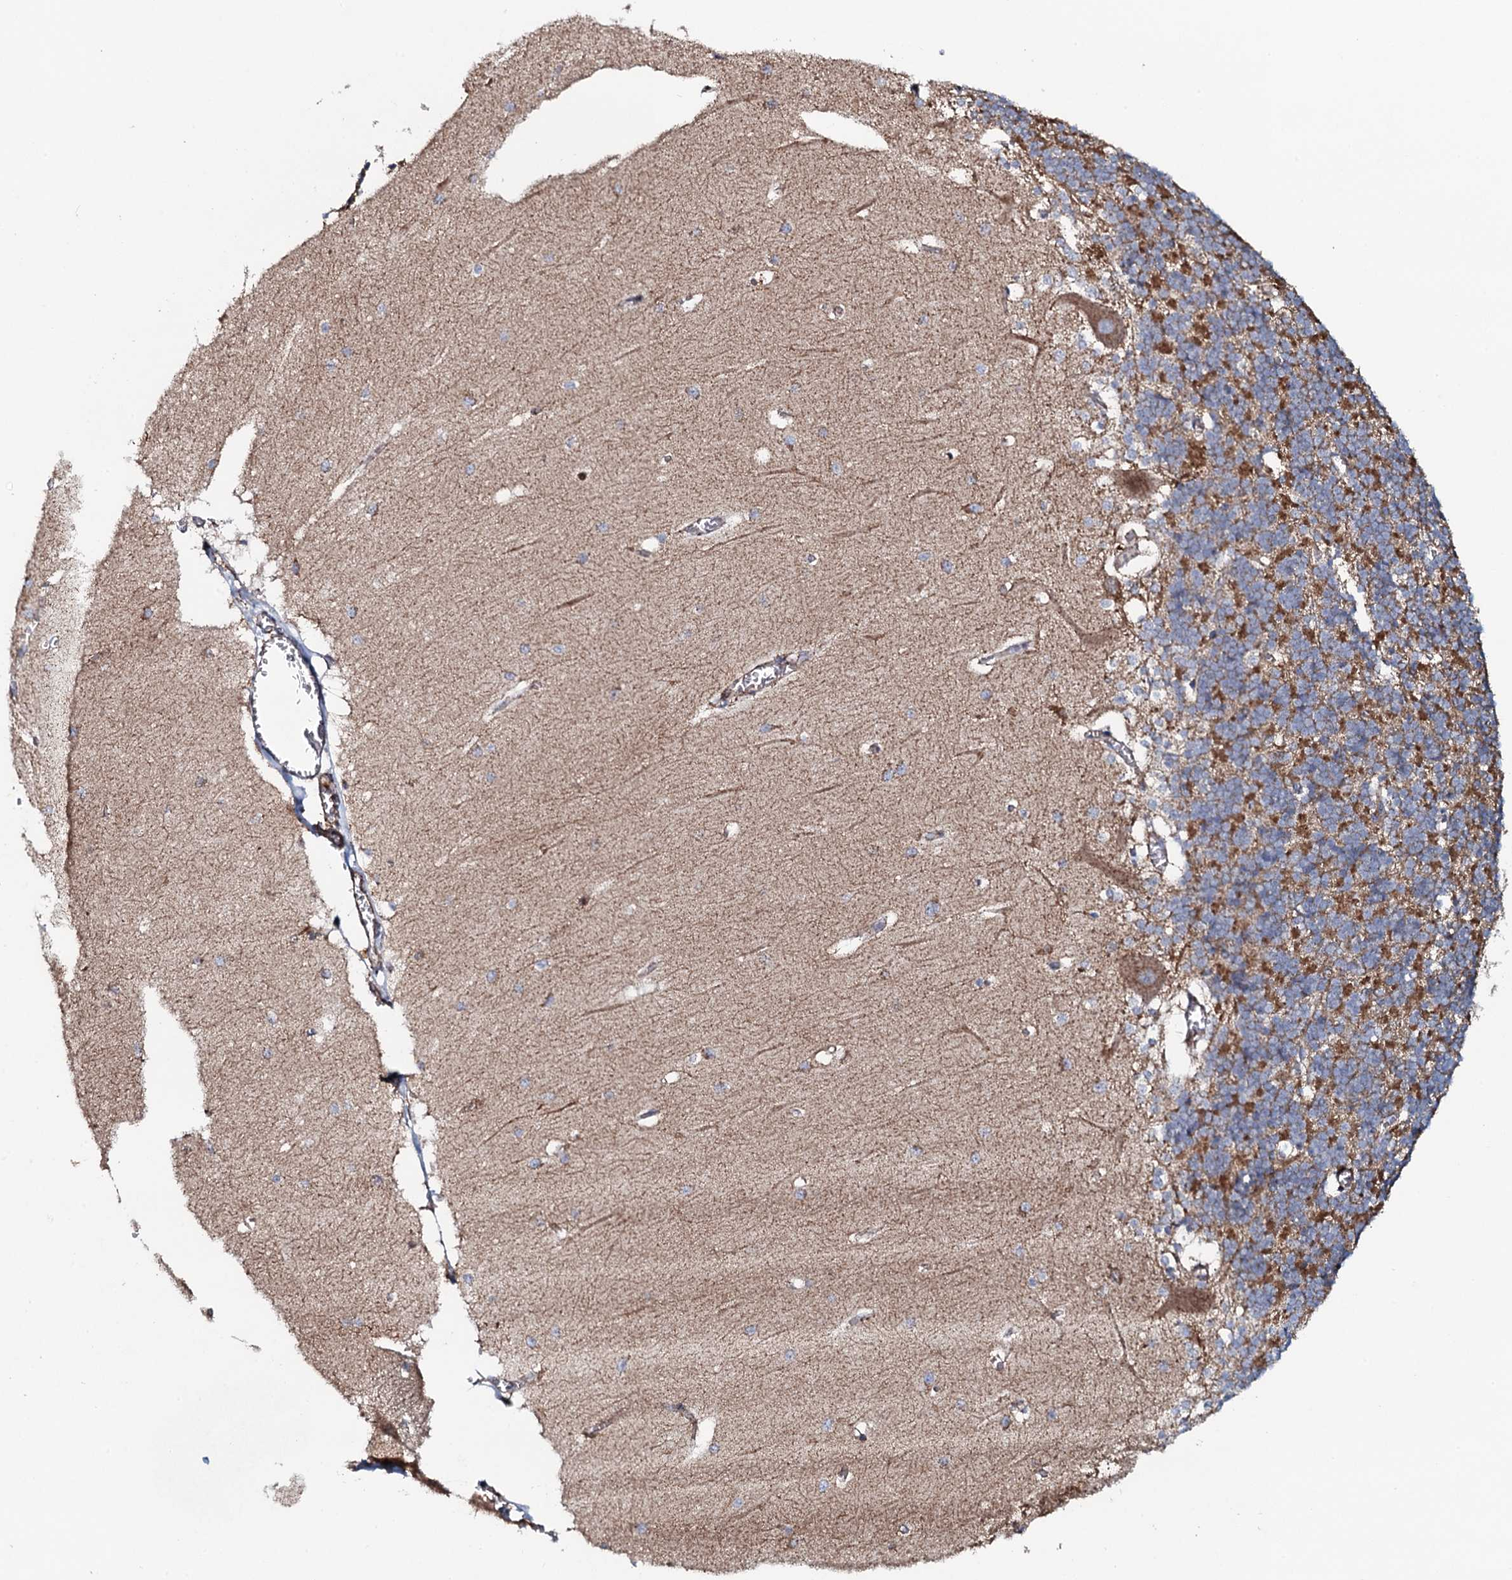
{"staining": {"intensity": "moderate", "quantity": "25%-75%", "location": "cytoplasmic/membranous"}, "tissue": "cerebellum", "cell_type": "Cells in granular layer", "image_type": "normal", "snomed": [{"axis": "morphology", "description": "Normal tissue, NOS"}, {"axis": "topography", "description": "Cerebellum"}], "caption": "Immunohistochemical staining of normal human cerebellum exhibits medium levels of moderate cytoplasmic/membranous expression in about 25%-75% of cells in granular layer.", "gene": "EVC2", "patient": {"sex": "male", "age": 37}}